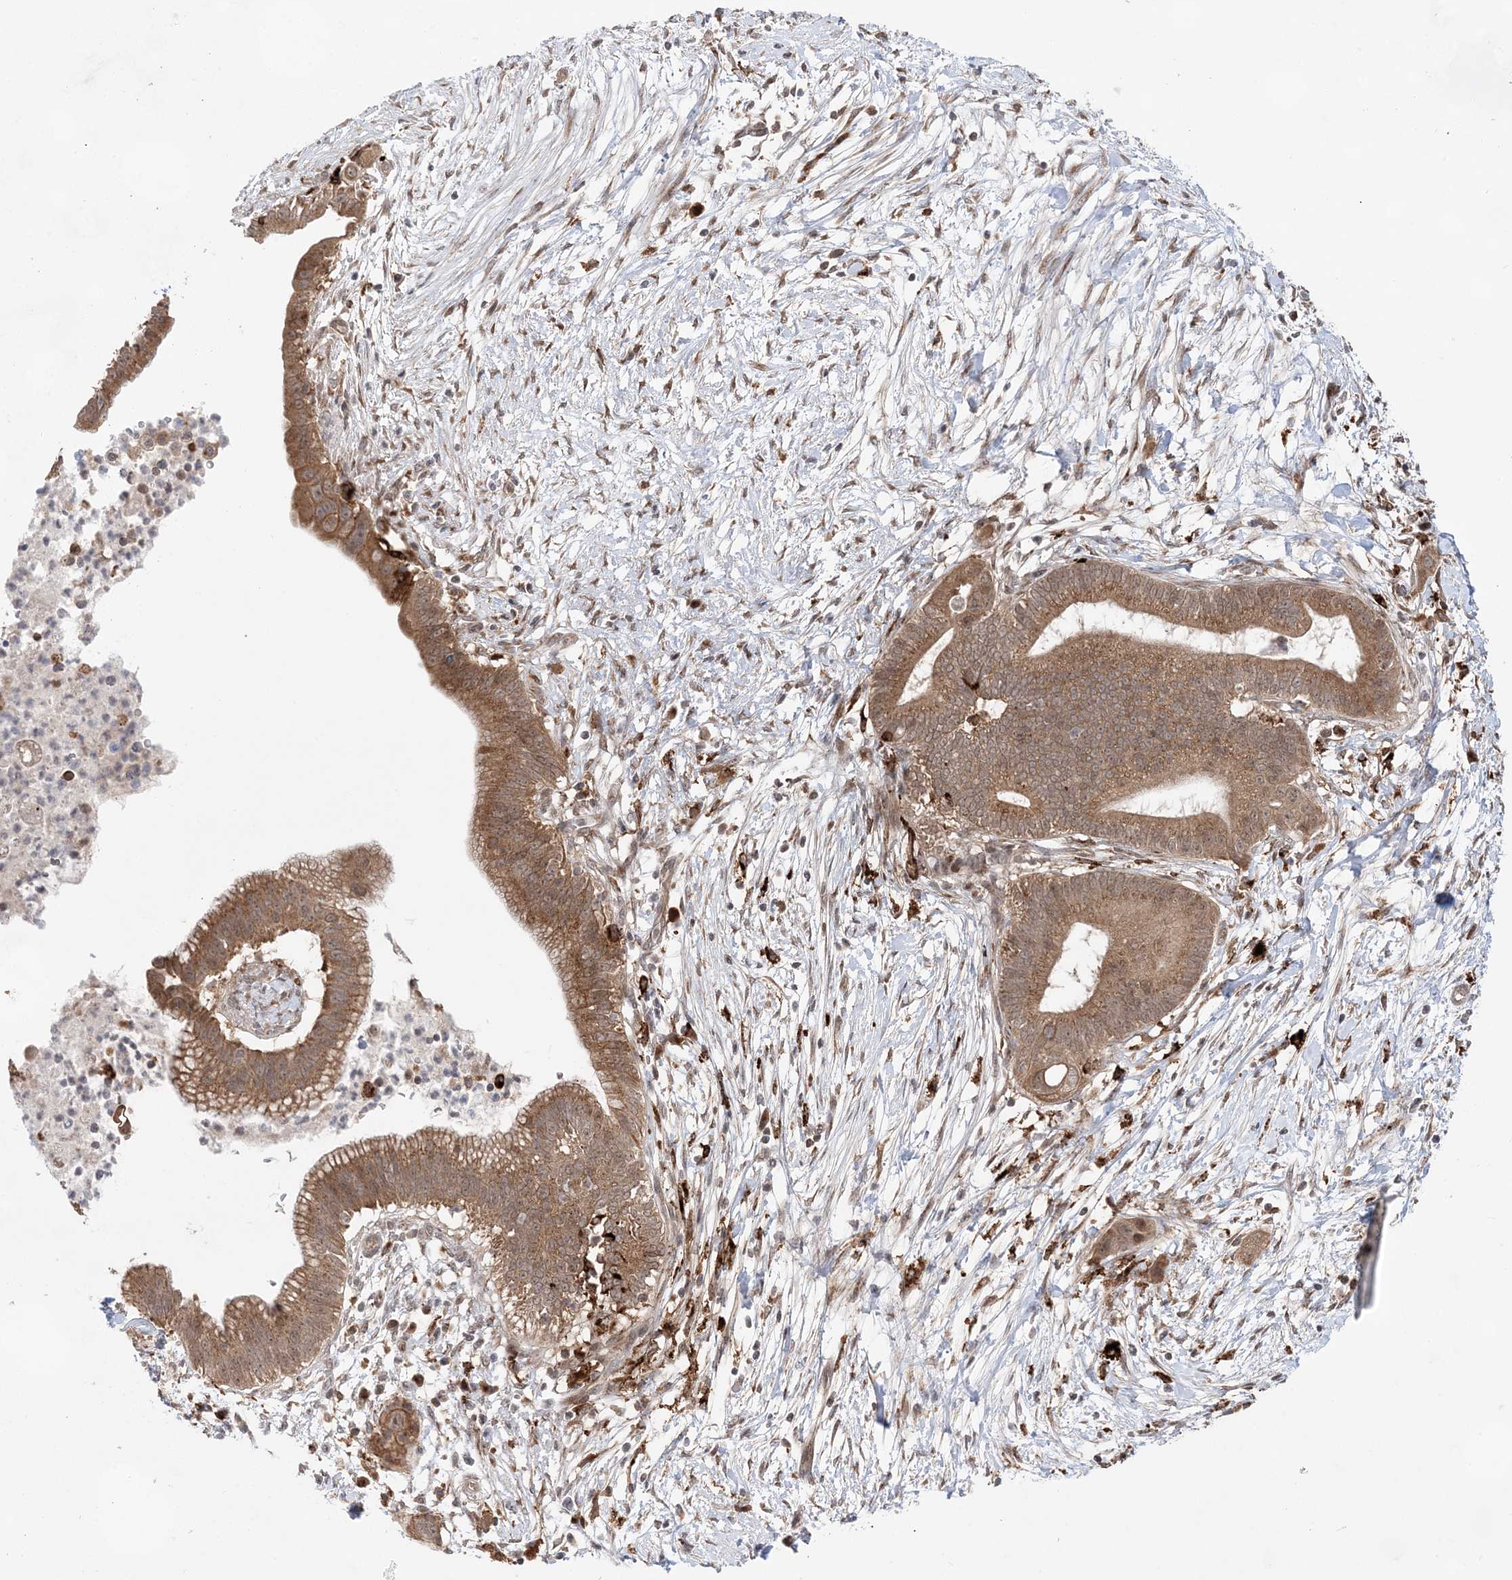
{"staining": {"intensity": "moderate", "quantity": ">75%", "location": "cytoplasmic/membranous"}, "tissue": "pancreatic cancer", "cell_type": "Tumor cells", "image_type": "cancer", "snomed": [{"axis": "morphology", "description": "Adenocarcinoma, NOS"}, {"axis": "topography", "description": "Pancreas"}], "caption": "Protein expression analysis of pancreatic cancer displays moderate cytoplasmic/membranous positivity in about >75% of tumor cells.", "gene": "ANAPC15", "patient": {"sex": "male", "age": 68}}